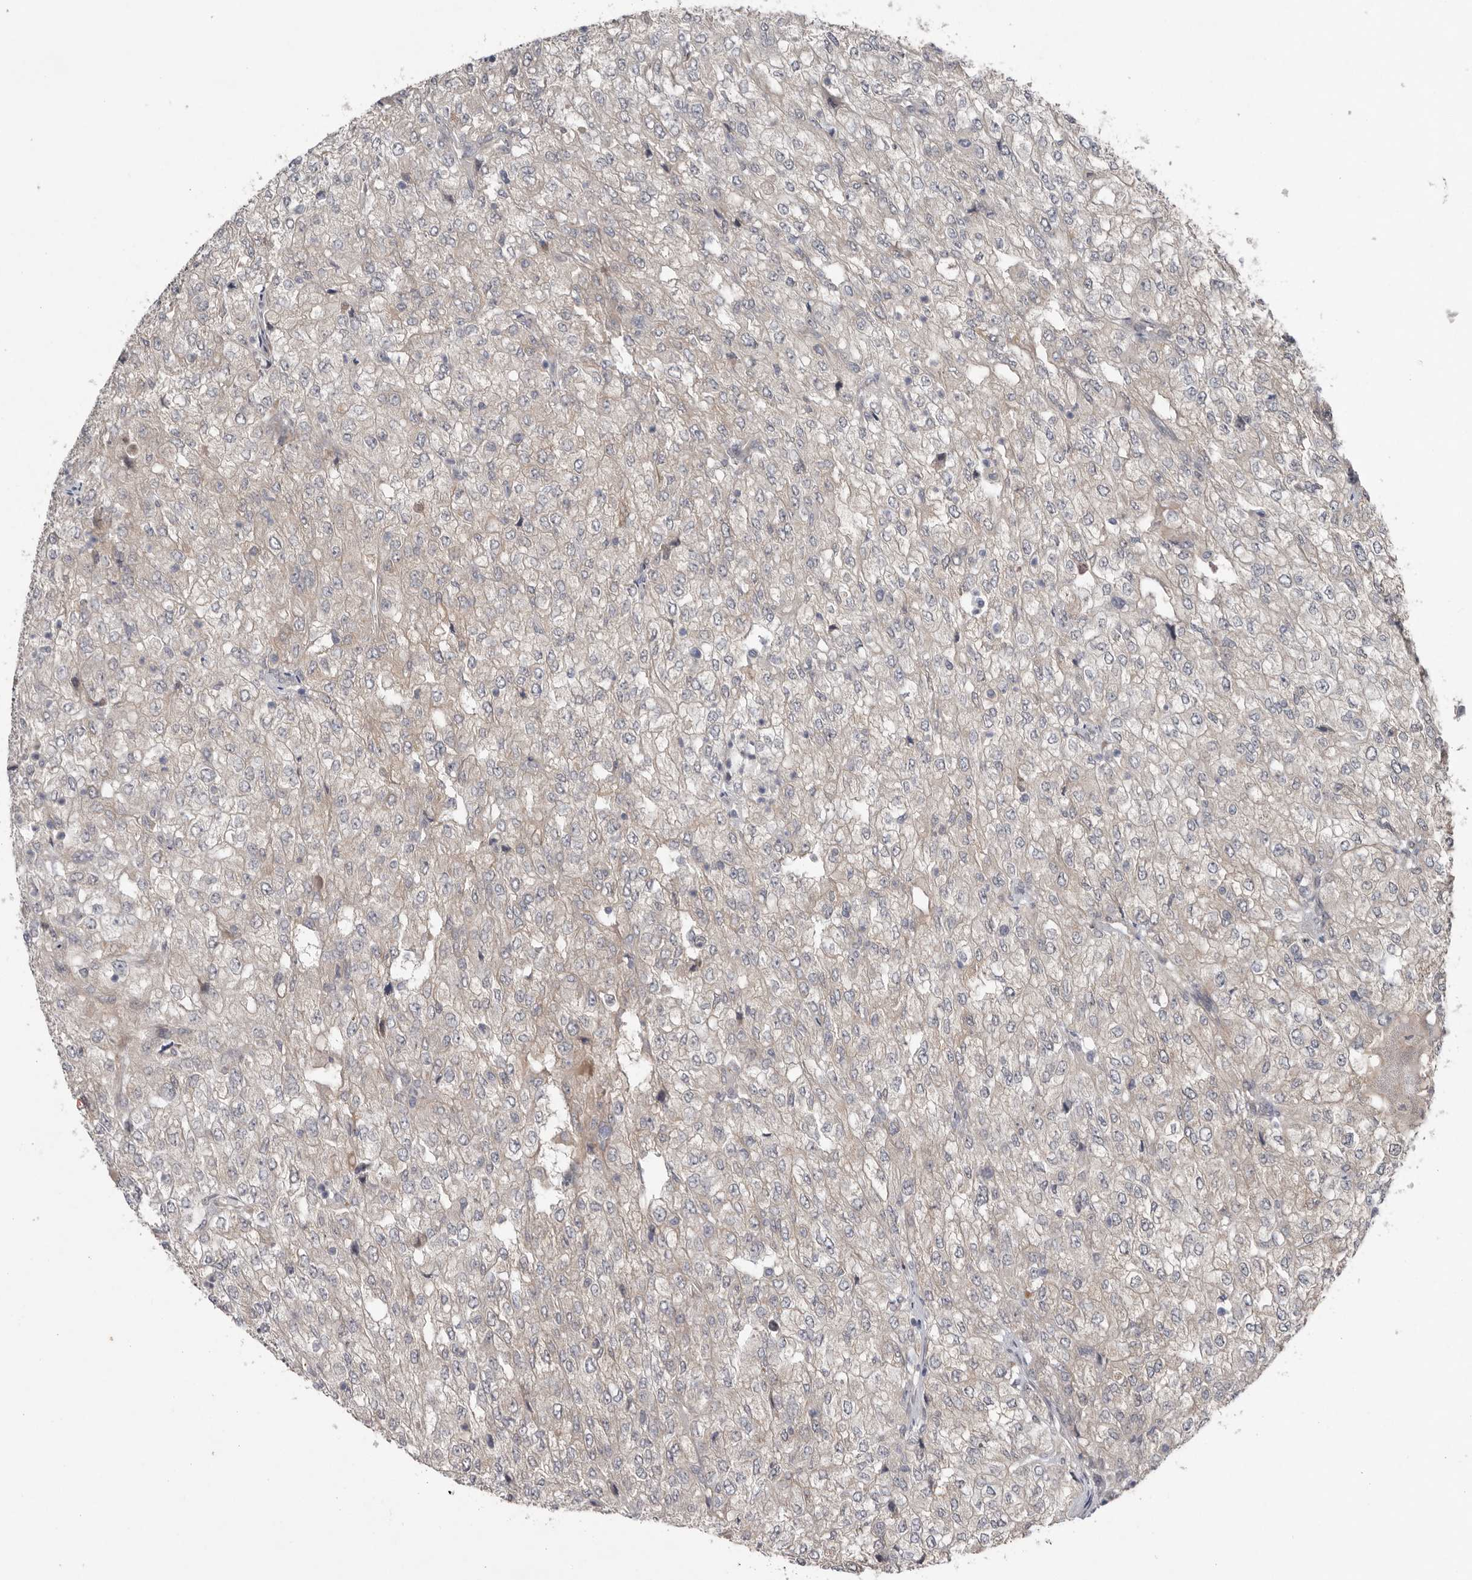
{"staining": {"intensity": "negative", "quantity": "none", "location": "none"}, "tissue": "renal cancer", "cell_type": "Tumor cells", "image_type": "cancer", "snomed": [{"axis": "morphology", "description": "Adenocarcinoma, NOS"}, {"axis": "topography", "description": "Kidney"}], "caption": "Renal cancer (adenocarcinoma) stained for a protein using IHC reveals no staining tumor cells.", "gene": "RANBP17", "patient": {"sex": "female", "age": 54}}